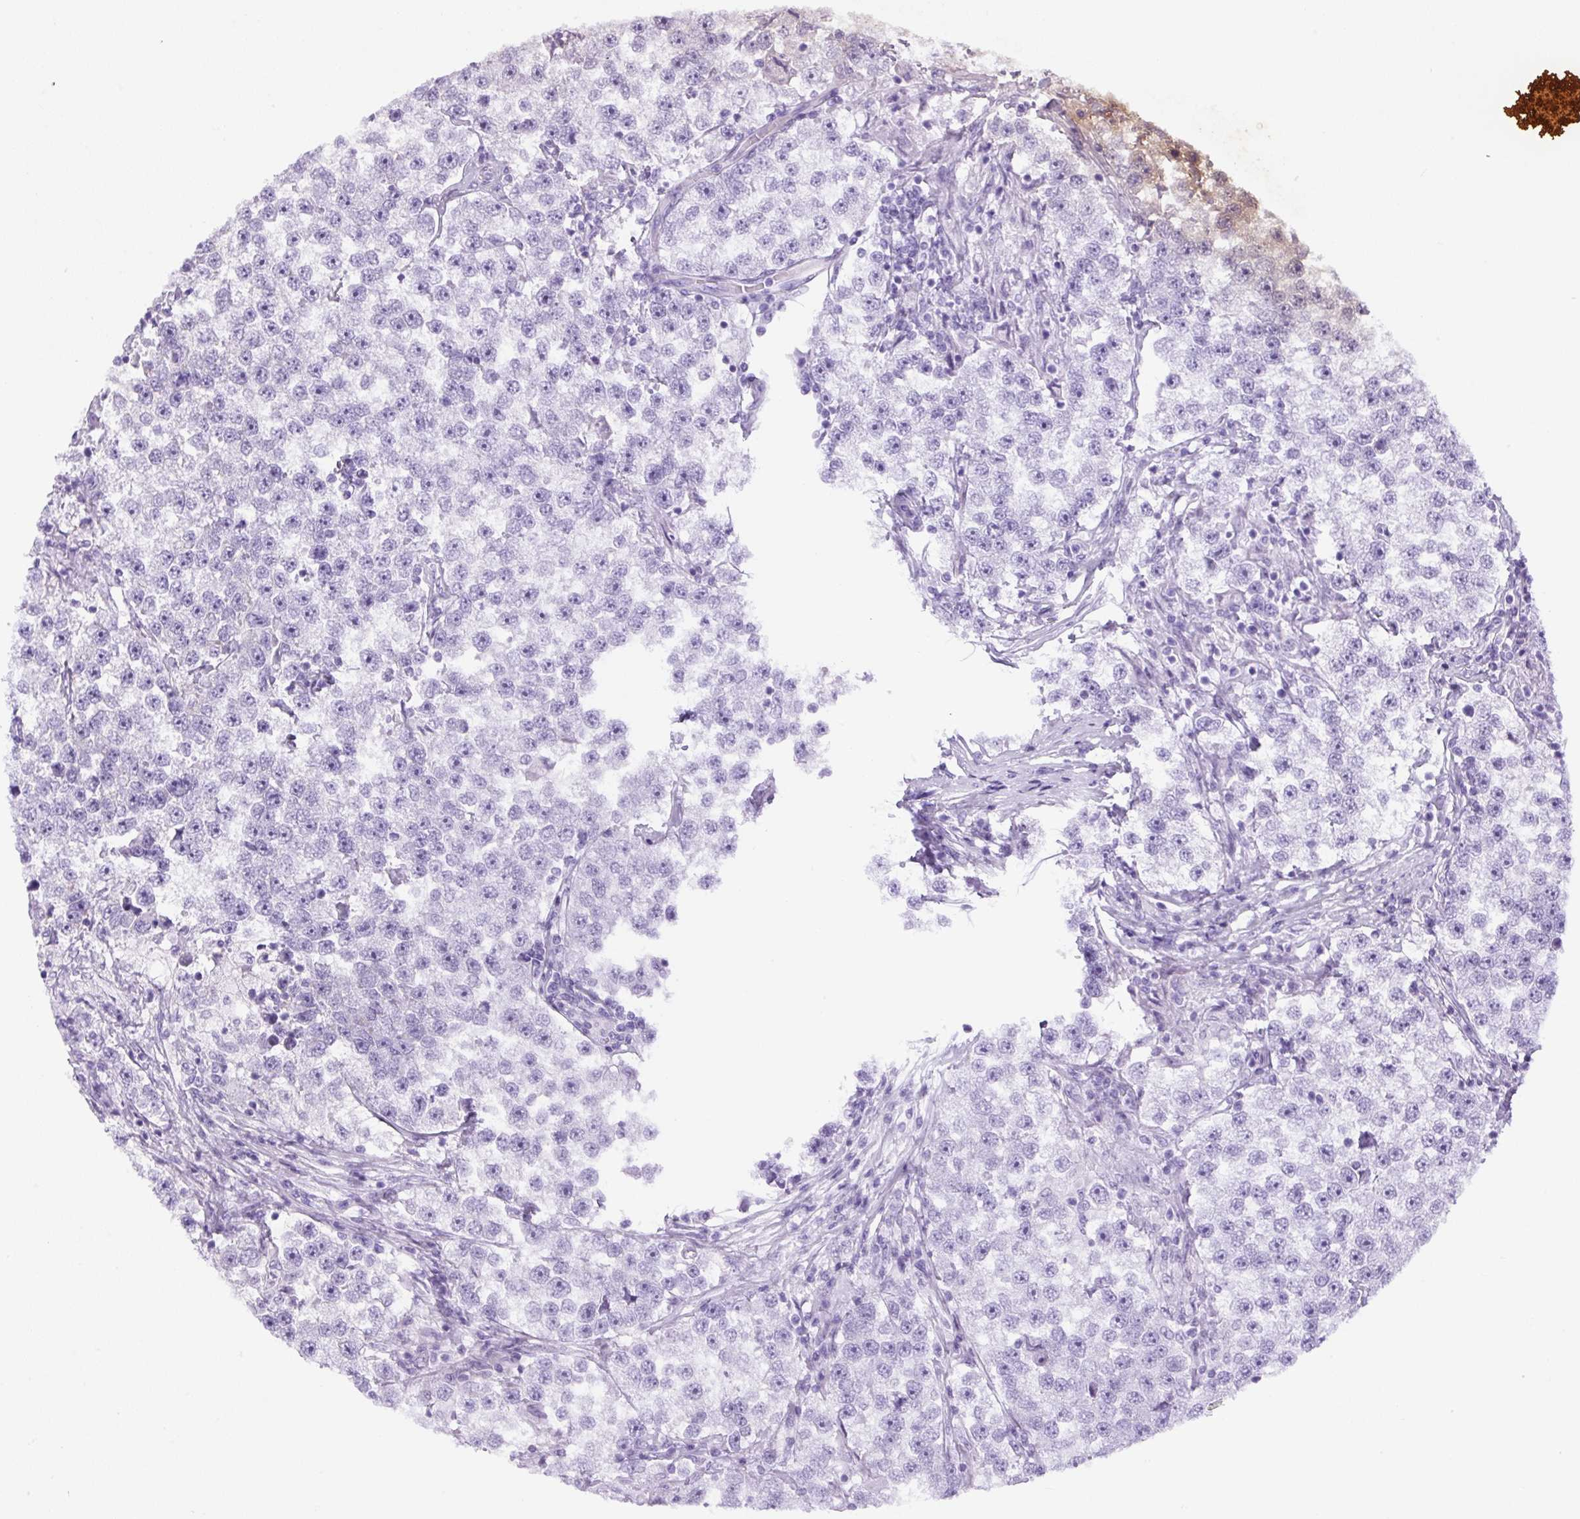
{"staining": {"intensity": "moderate", "quantity": "<25%", "location": "cytoplasmic/membranous"}, "tissue": "testis cancer", "cell_type": "Tumor cells", "image_type": "cancer", "snomed": [{"axis": "morphology", "description": "Seminoma, NOS"}, {"axis": "topography", "description": "Testis"}], "caption": "Immunohistochemistry (IHC) histopathology image of human testis cancer (seminoma) stained for a protein (brown), which displays low levels of moderate cytoplasmic/membranous positivity in about <25% of tumor cells.", "gene": "SEPTIN10", "patient": {"sex": "male", "age": 46}}